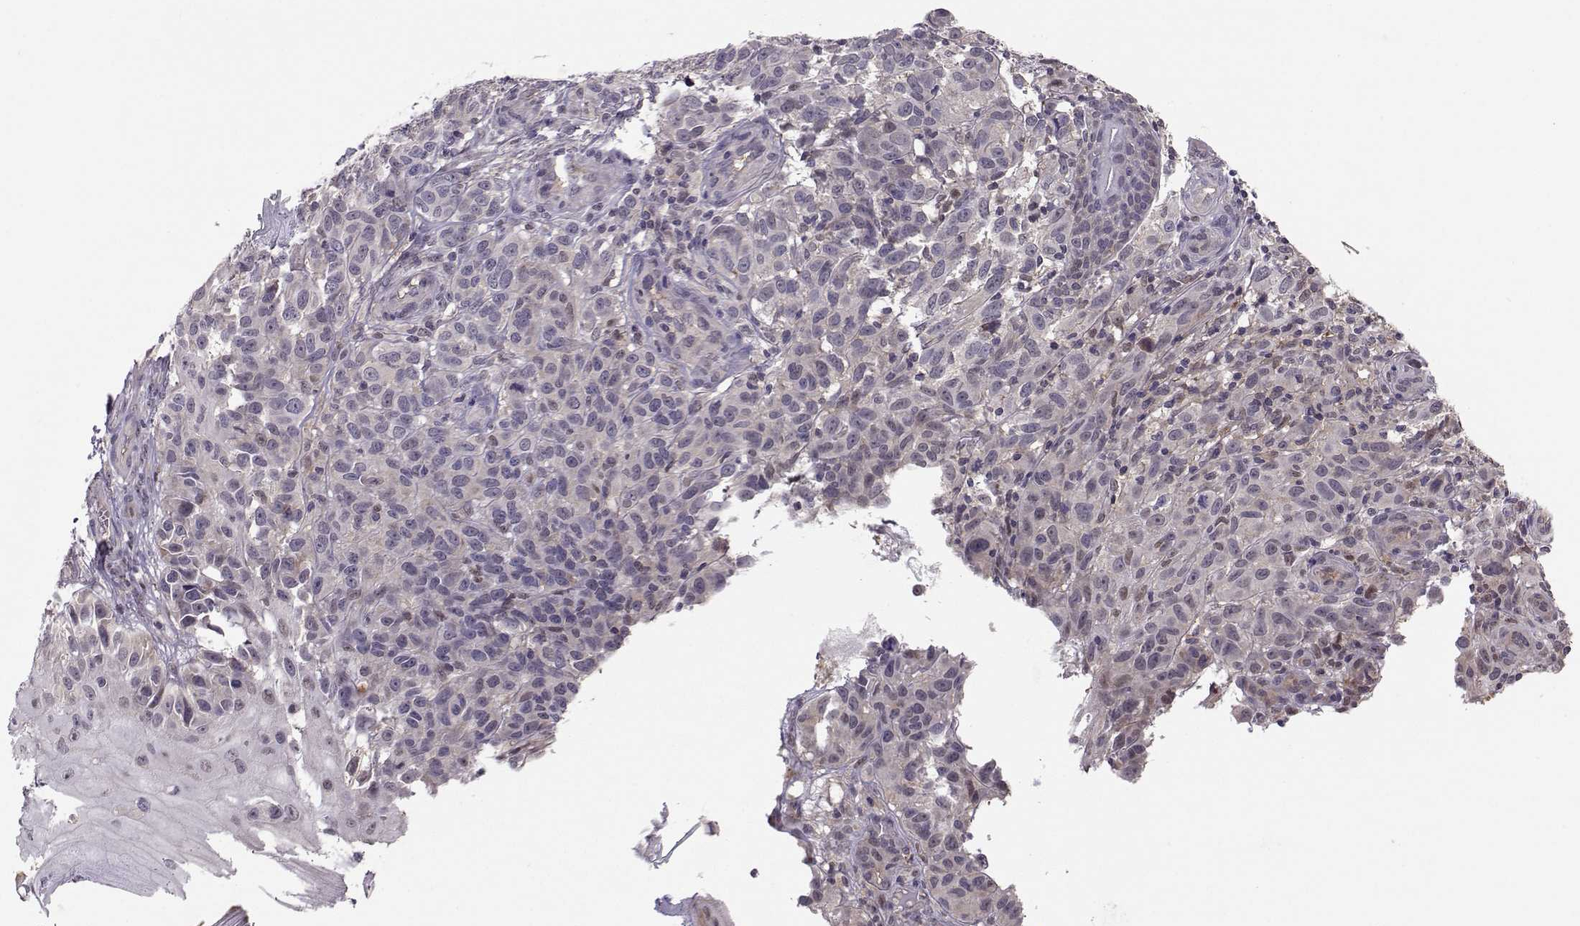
{"staining": {"intensity": "negative", "quantity": "none", "location": "none"}, "tissue": "melanoma", "cell_type": "Tumor cells", "image_type": "cancer", "snomed": [{"axis": "morphology", "description": "Malignant melanoma, NOS"}, {"axis": "topography", "description": "Skin"}], "caption": "Photomicrograph shows no protein staining in tumor cells of melanoma tissue.", "gene": "PKP2", "patient": {"sex": "female", "age": 53}}